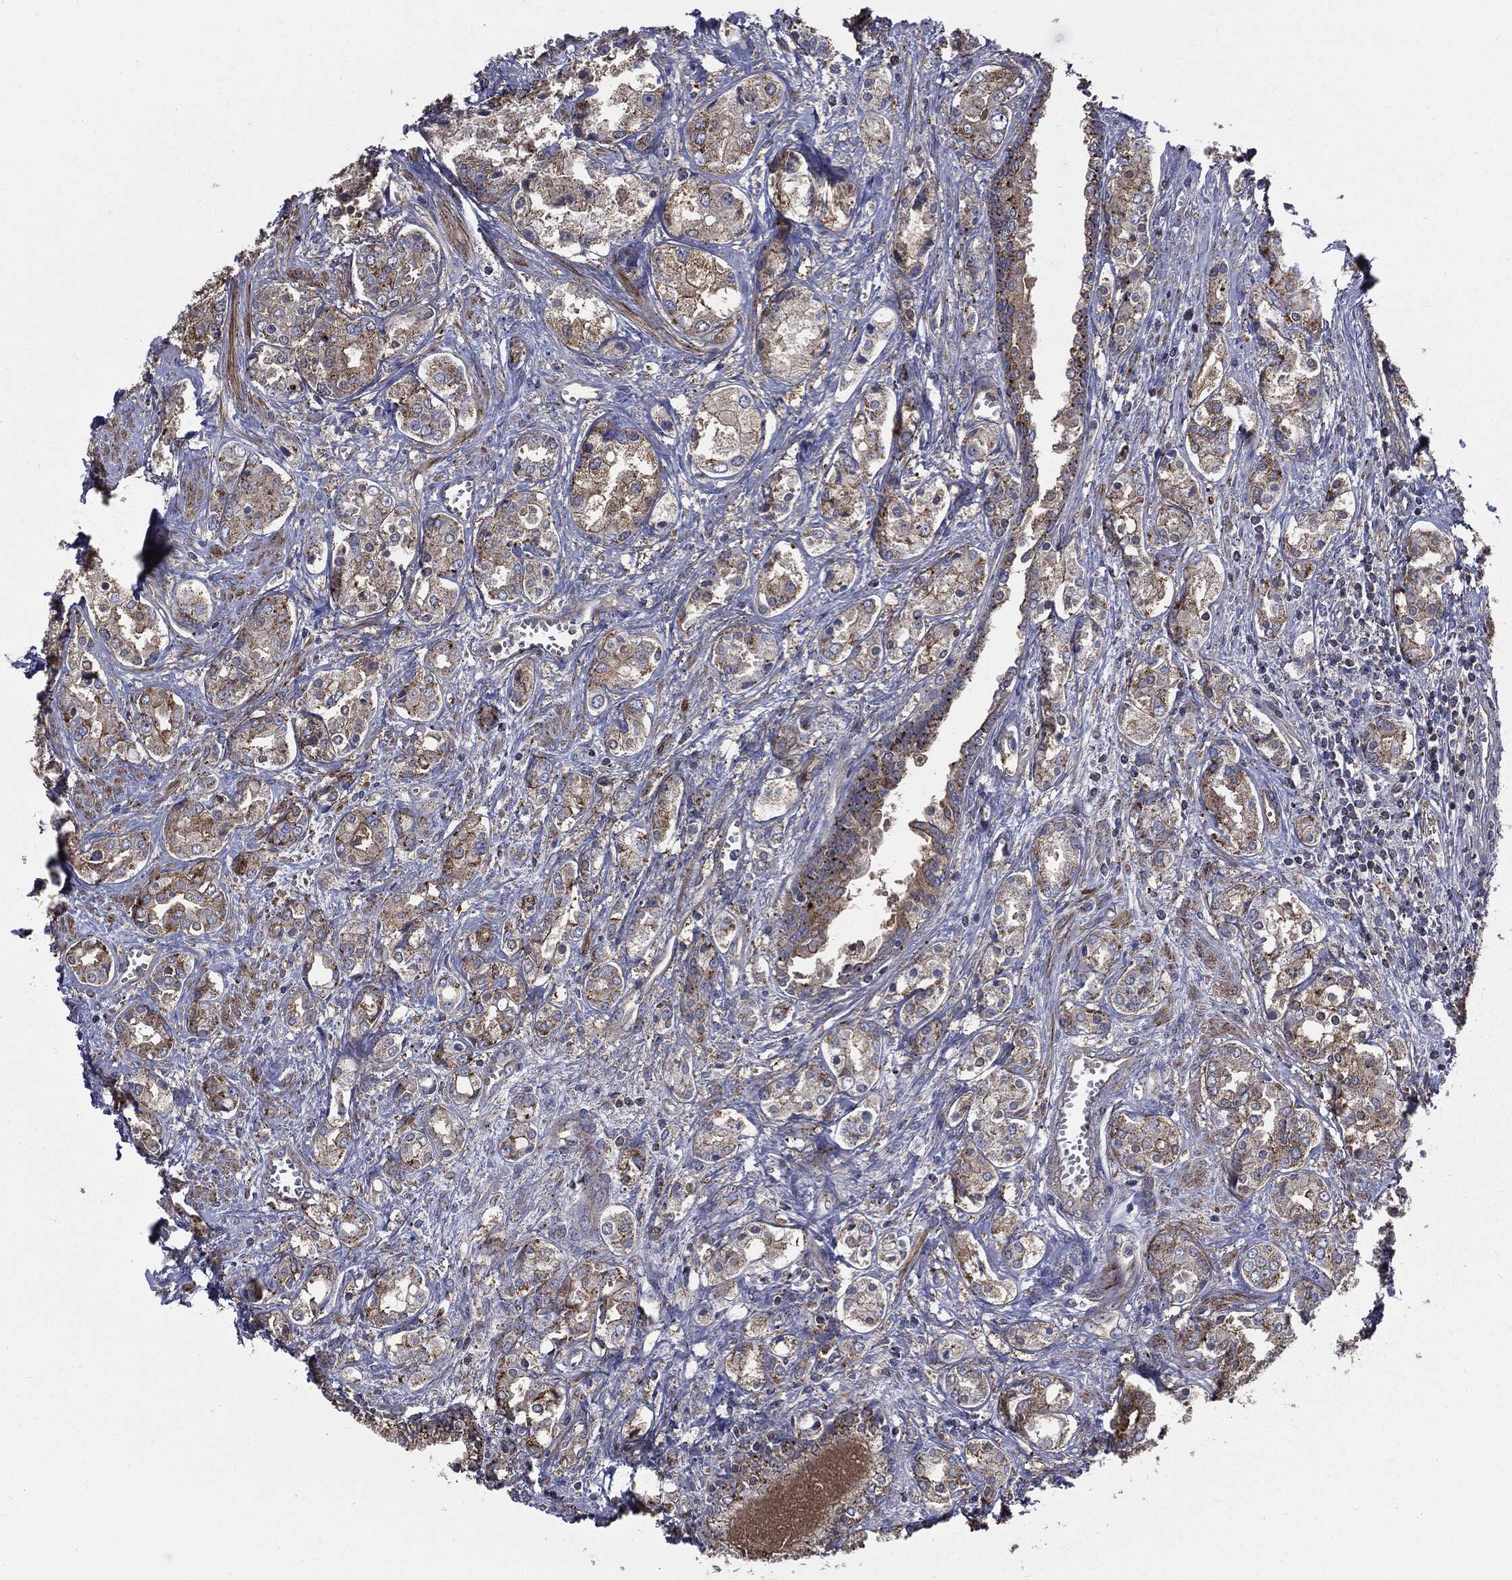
{"staining": {"intensity": "moderate", "quantity": "25%-75%", "location": "cytoplasmic/membranous"}, "tissue": "prostate cancer", "cell_type": "Tumor cells", "image_type": "cancer", "snomed": [{"axis": "morphology", "description": "Adenocarcinoma, NOS"}, {"axis": "topography", "description": "Prostate and seminal vesicle, NOS"}, {"axis": "topography", "description": "Prostate"}], "caption": "Adenocarcinoma (prostate) was stained to show a protein in brown. There is medium levels of moderate cytoplasmic/membranous staining in about 25%-75% of tumor cells. The protein of interest is stained brown, and the nuclei are stained in blue (DAB (3,3'-diaminobenzidine) IHC with brightfield microscopy, high magnification).", "gene": "PDCD6IP", "patient": {"sex": "male", "age": 62}}